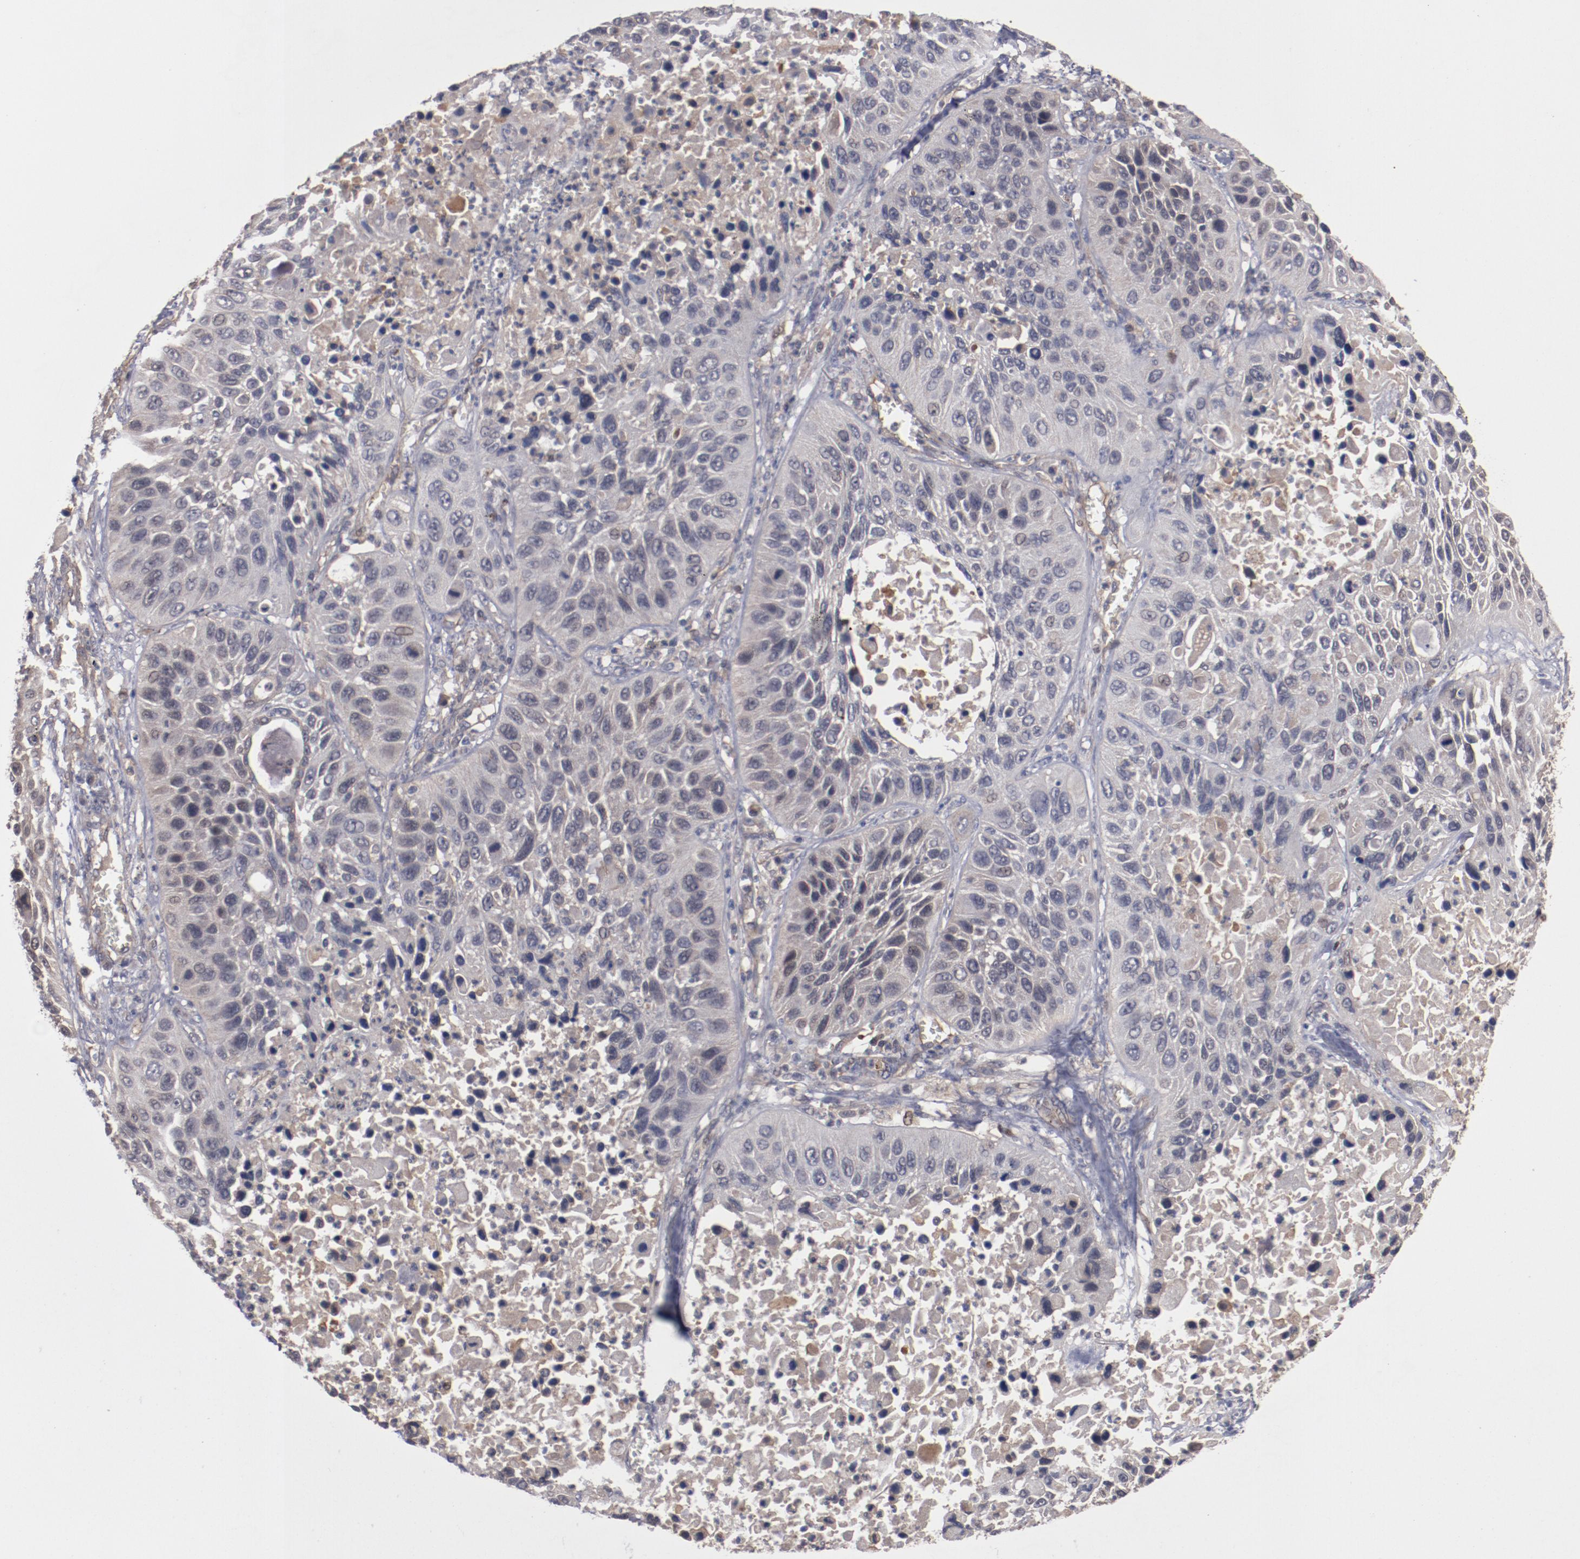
{"staining": {"intensity": "weak", "quantity": "<25%", "location": "cytoplasmic/membranous"}, "tissue": "lung cancer", "cell_type": "Tumor cells", "image_type": "cancer", "snomed": [{"axis": "morphology", "description": "Squamous cell carcinoma, NOS"}, {"axis": "topography", "description": "Lung"}], "caption": "IHC photomicrograph of neoplastic tissue: human lung cancer (squamous cell carcinoma) stained with DAB (3,3'-diaminobenzidine) displays no significant protein staining in tumor cells. (DAB (3,3'-diaminobenzidine) immunohistochemistry (IHC) visualized using brightfield microscopy, high magnification).", "gene": "DNAAF2", "patient": {"sex": "female", "age": 76}}